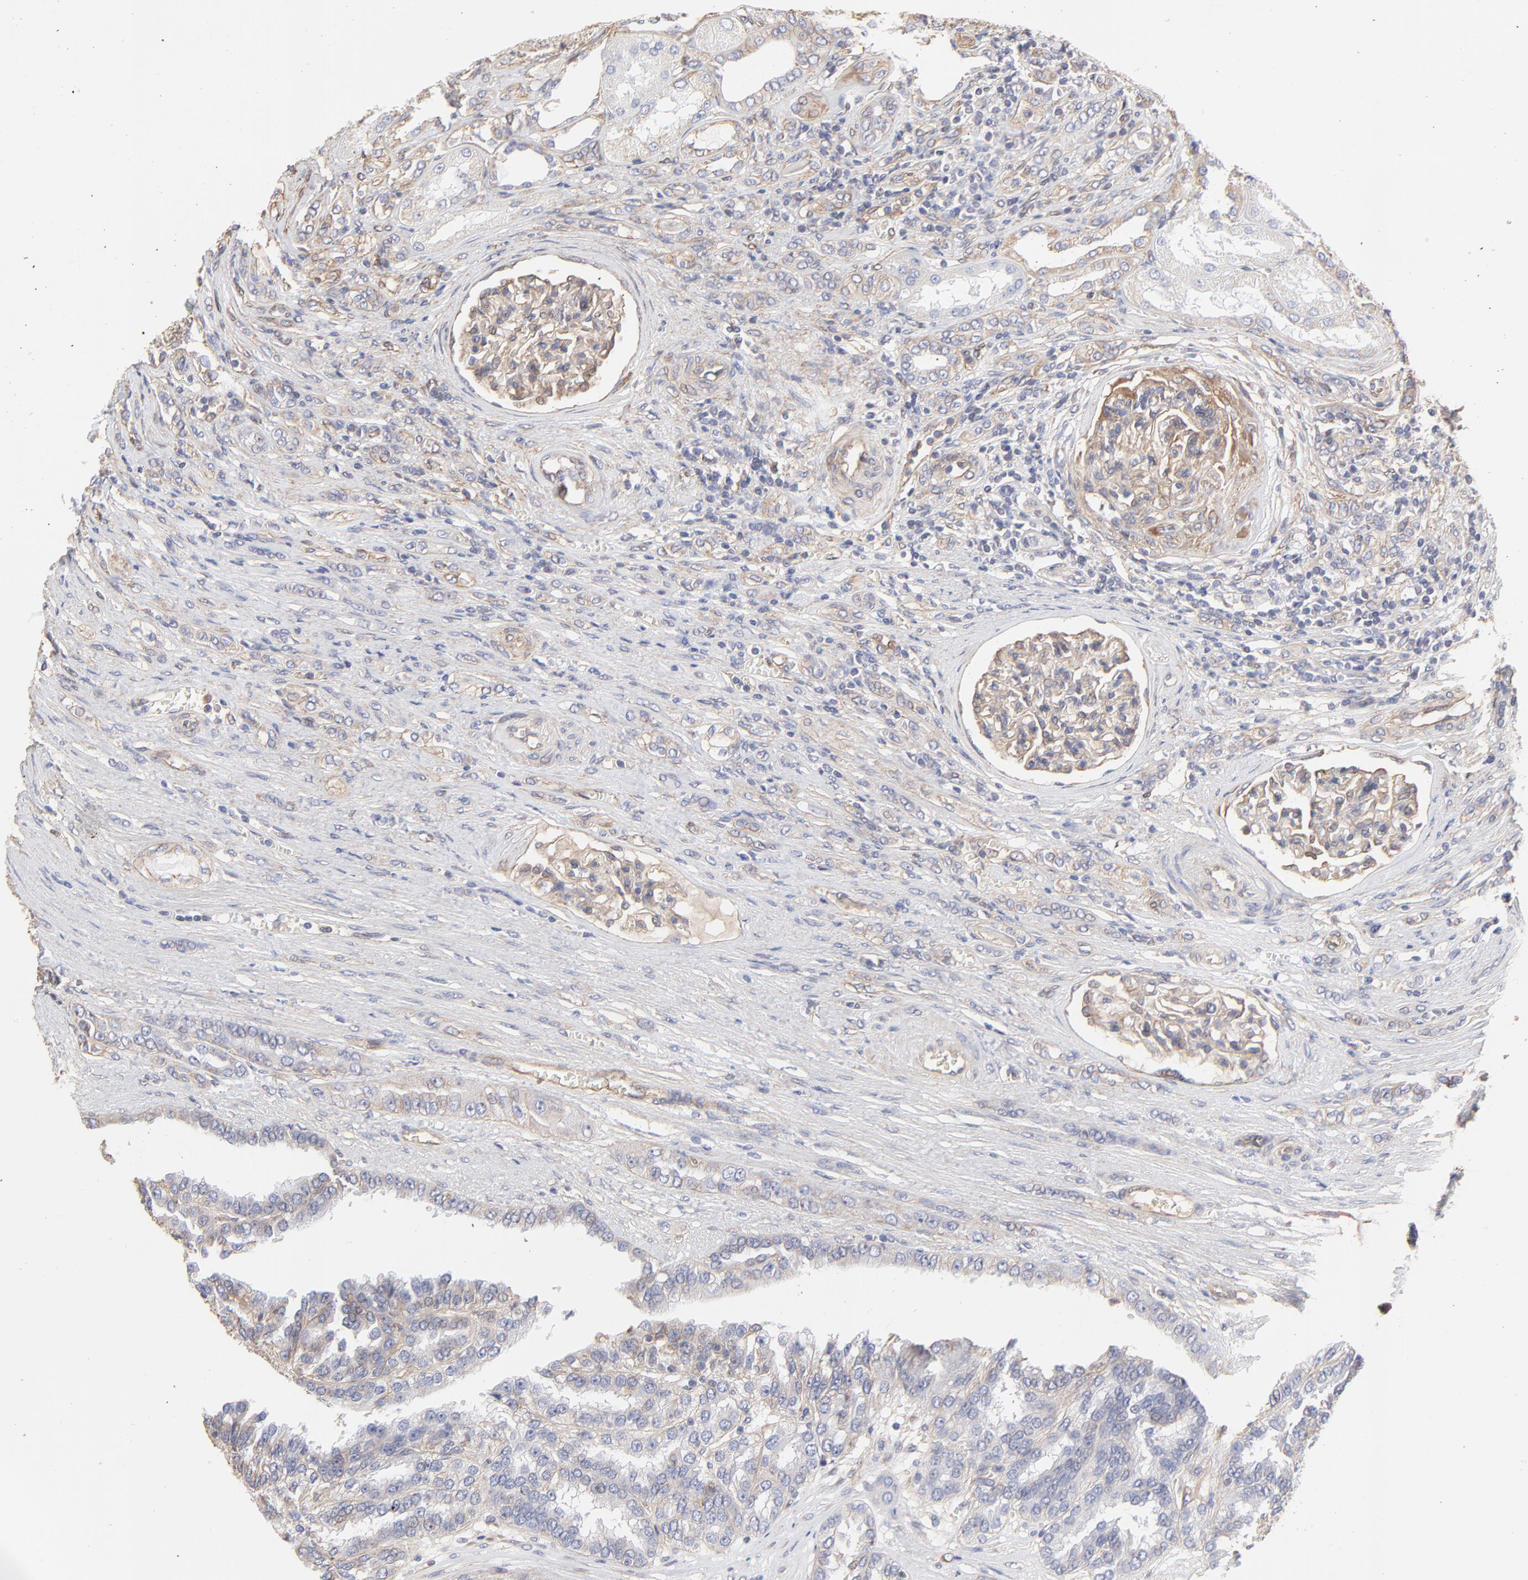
{"staining": {"intensity": "weak", "quantity": "25%-75%", "location": "cytoplasmic/membranous"}, "tissue": "renal cancer", "cell_type": "Tumor cells", "image_type": "cancer", "snomed": [{"axis": "morphology", "description": "Adenocarcinoma, NOS"}, {"axis": "topography", "description": "Kidney"}], "caption": "Immunohistochemistry of human renal cancer (adenocarcinoma) displays low levels of weak cytoplasmic/membranous expression in approximately 25%-75% of tumor cells.", "gene": "LRCH2", "patient": {"sex": "male", "age": 46}}